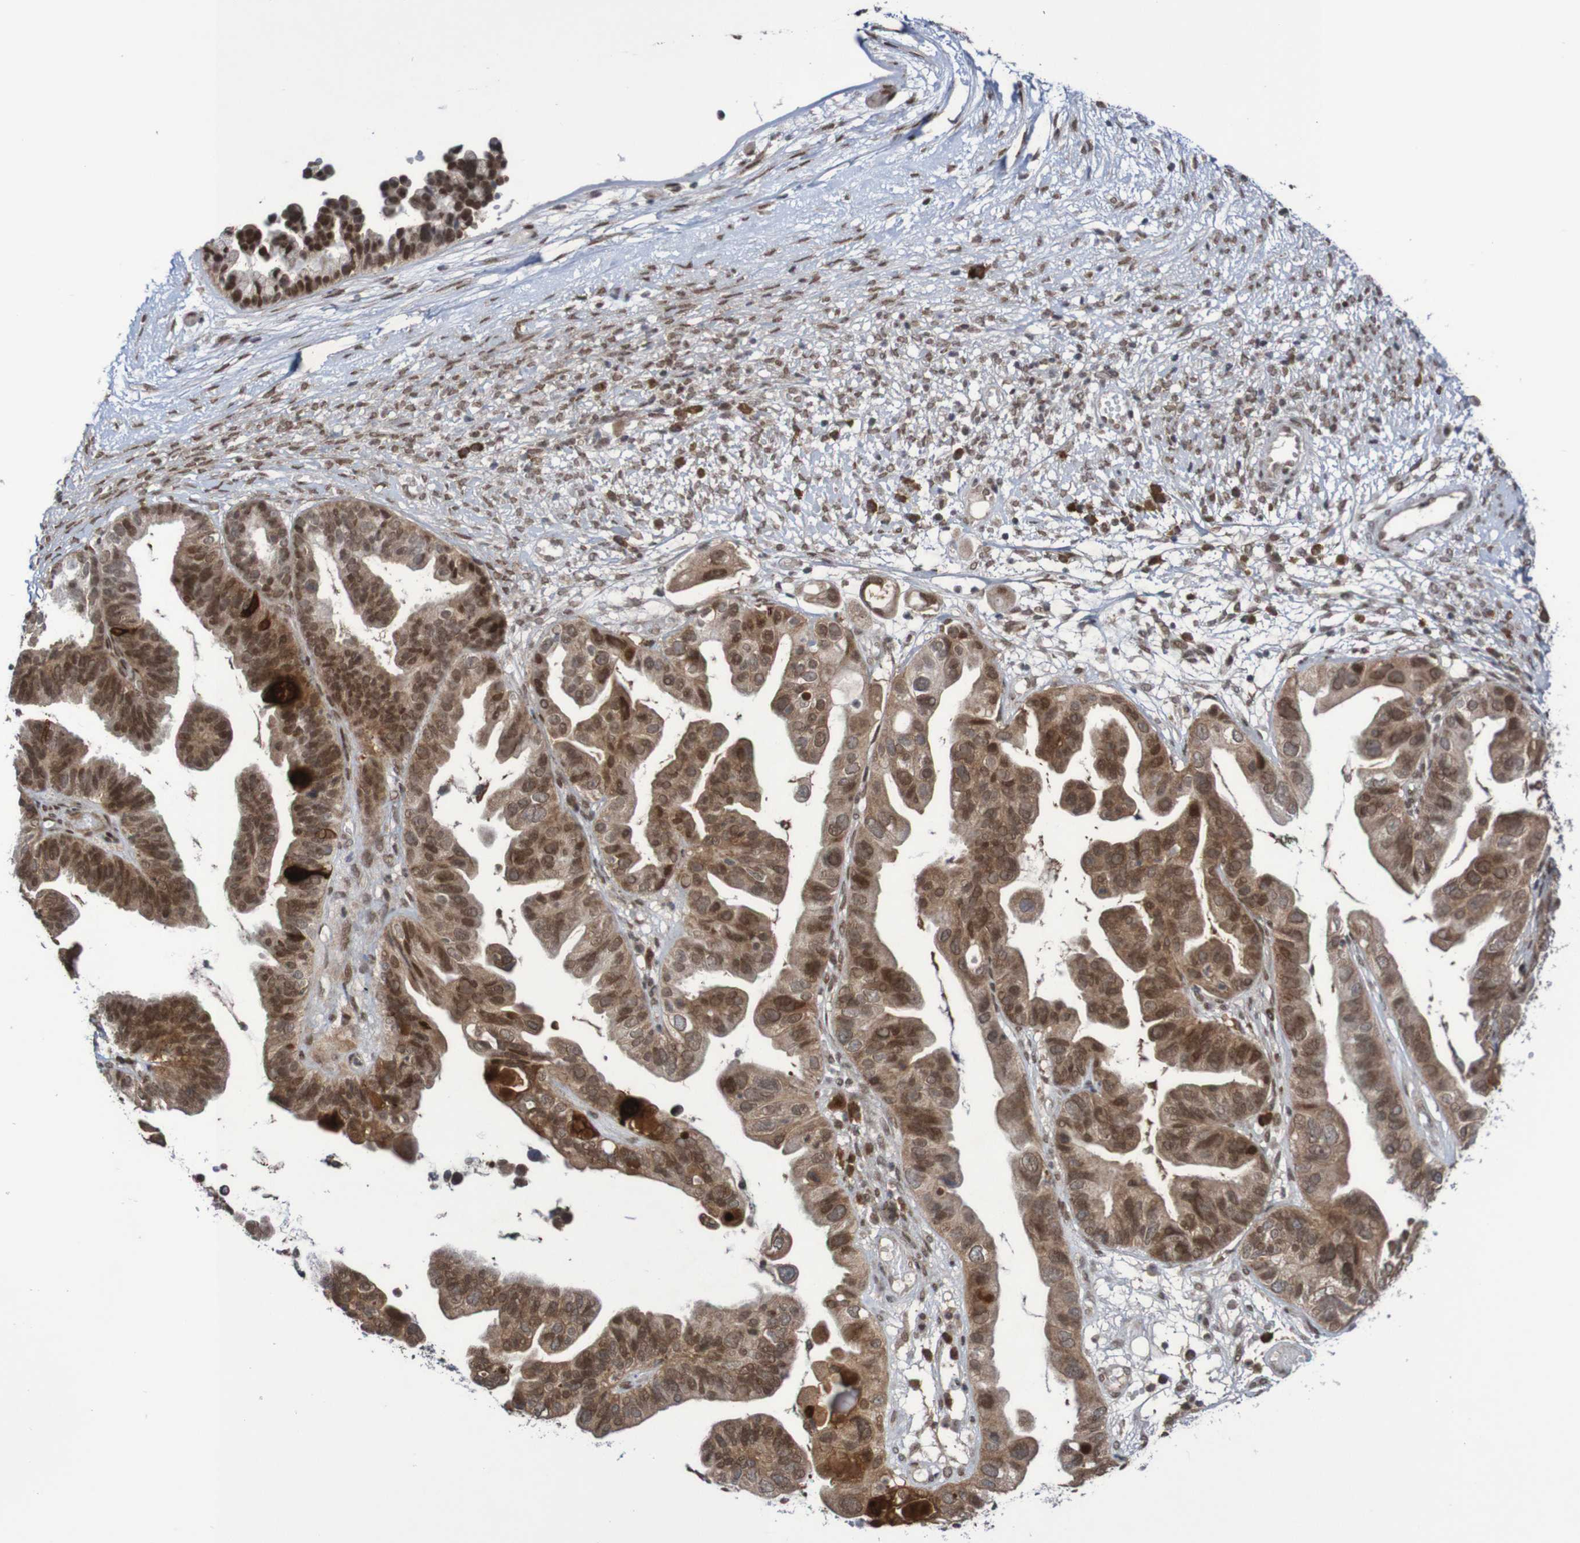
{"staining": {"intensity": "strong", "quantity": ">75%", "location": "cytoplasmic/membranous,nuclear"}, "tissue": "ovarian cancer", "cell_type": "Tumor cells", "image_type": "cancer", "snomed": [{"axis": "morphology", "description": "Cystadenocarcinoma, serous, NOS"}, {"axis": "topography", "description": "Ovary"}], "caption": "Ovarian cancer (serous cystadenocarcinoma) tissue exhibits strong cytoplasmic/membranous and nuclear expression in approximately >75% of tumor cells, visualized by immunohistochemistry.", "gene": "ITLN1", "patient": {"sex": "female", "age": 56}}